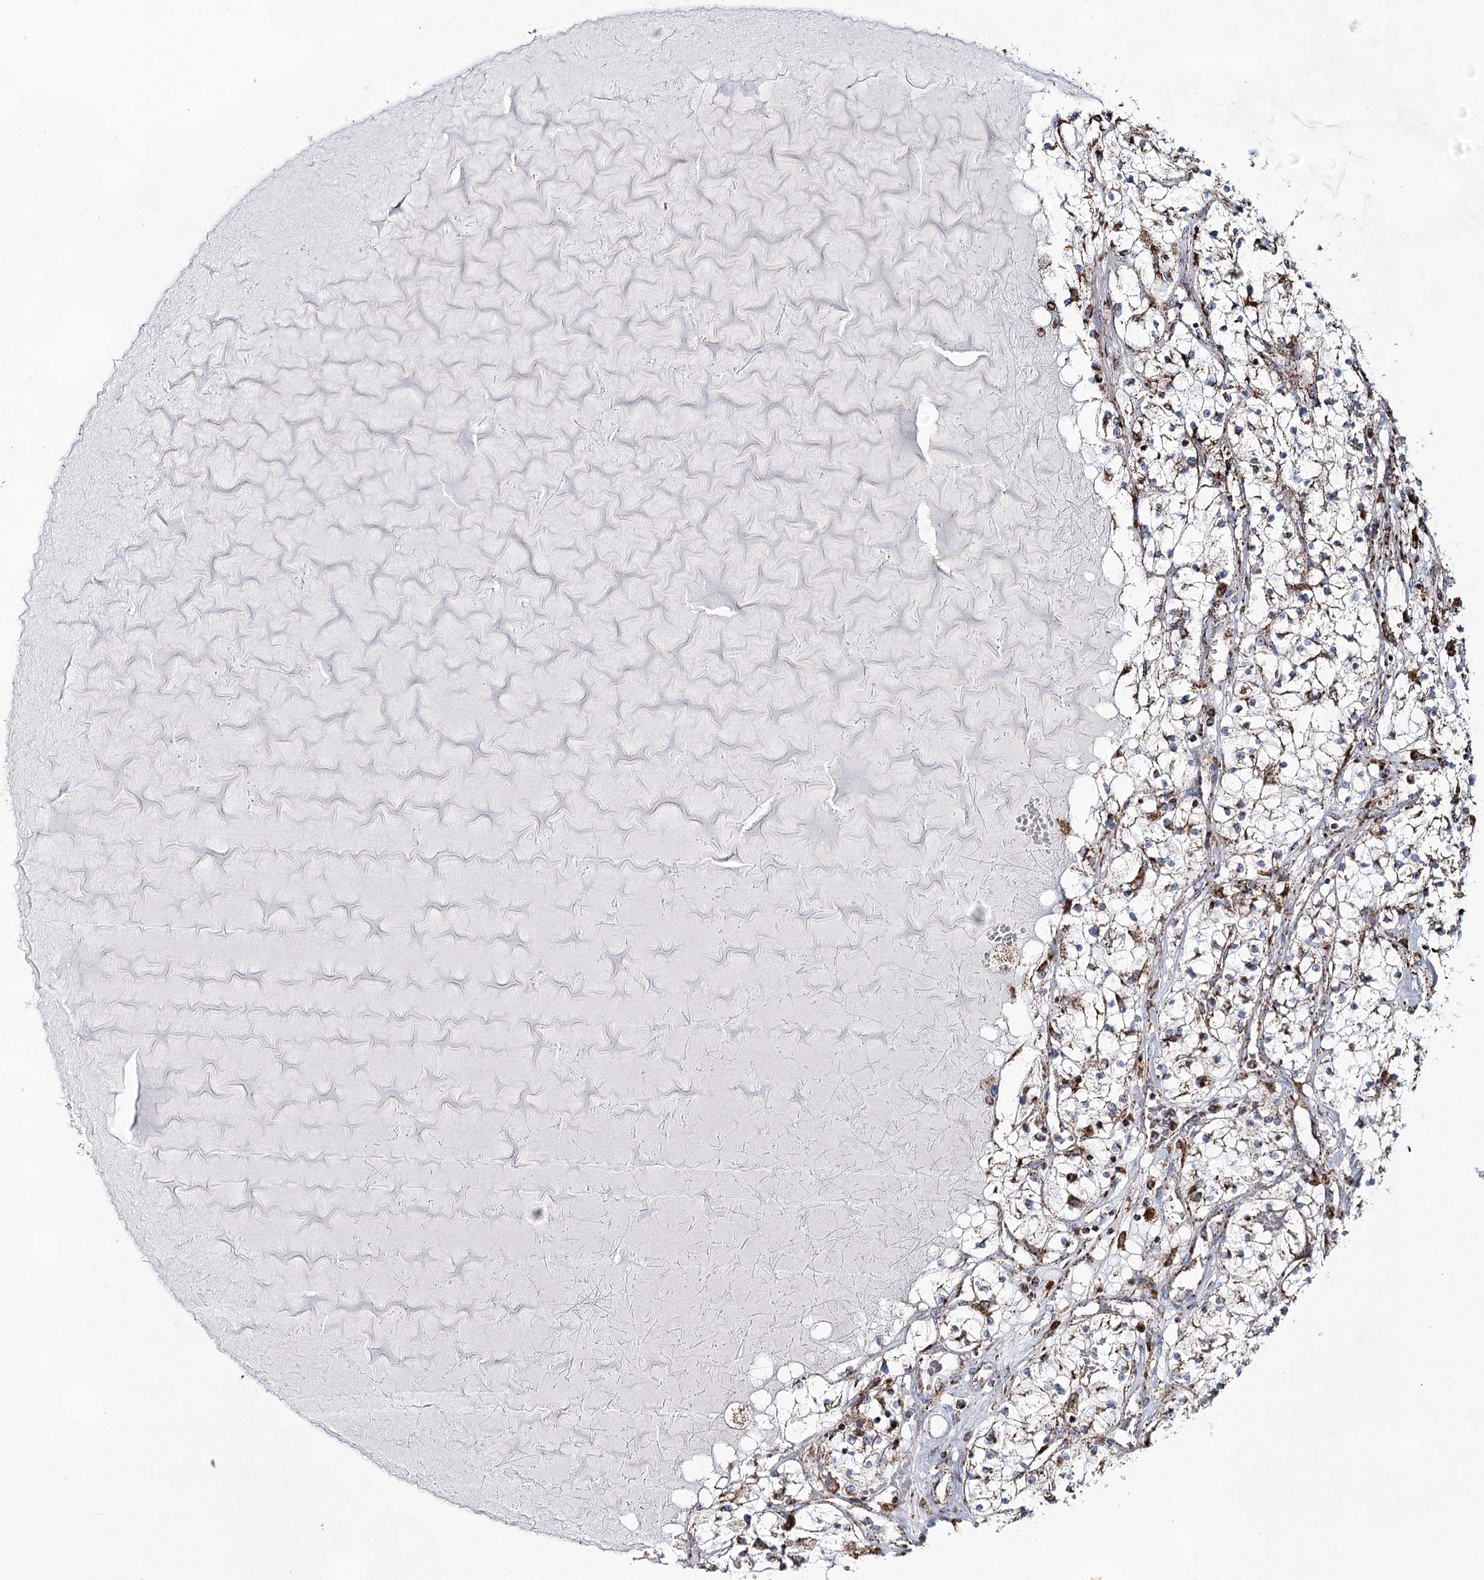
{"staining": {"intensity": "weak", "quantity": ">75%", "location": "cytoplasmic/membranous"}, "tissue": "renal cancer", "cell_type": "Tumor cells", "image_type": "cancer", "snomed": [{"axis": "morphology", "description": "Normal tissue, NOS"}, {"axis": "morphology", "description": "Adenocarcinoma, NOS"}, {"axis": "topography", "description": "Kidney"}], "caption": "Immunohistochemistry (IHC) image of neoplastic tissue: human renal cancer (adenocarcinoma) stained using IHC exhibits low levels of weak protein expression localized specifically in the cytoplasmic/membranous of tumor cells, appearing as a cytoplasmic/membranous brown color.", "gene": "CWF19L1", "patient": {"sex": "male", "age": 68}}